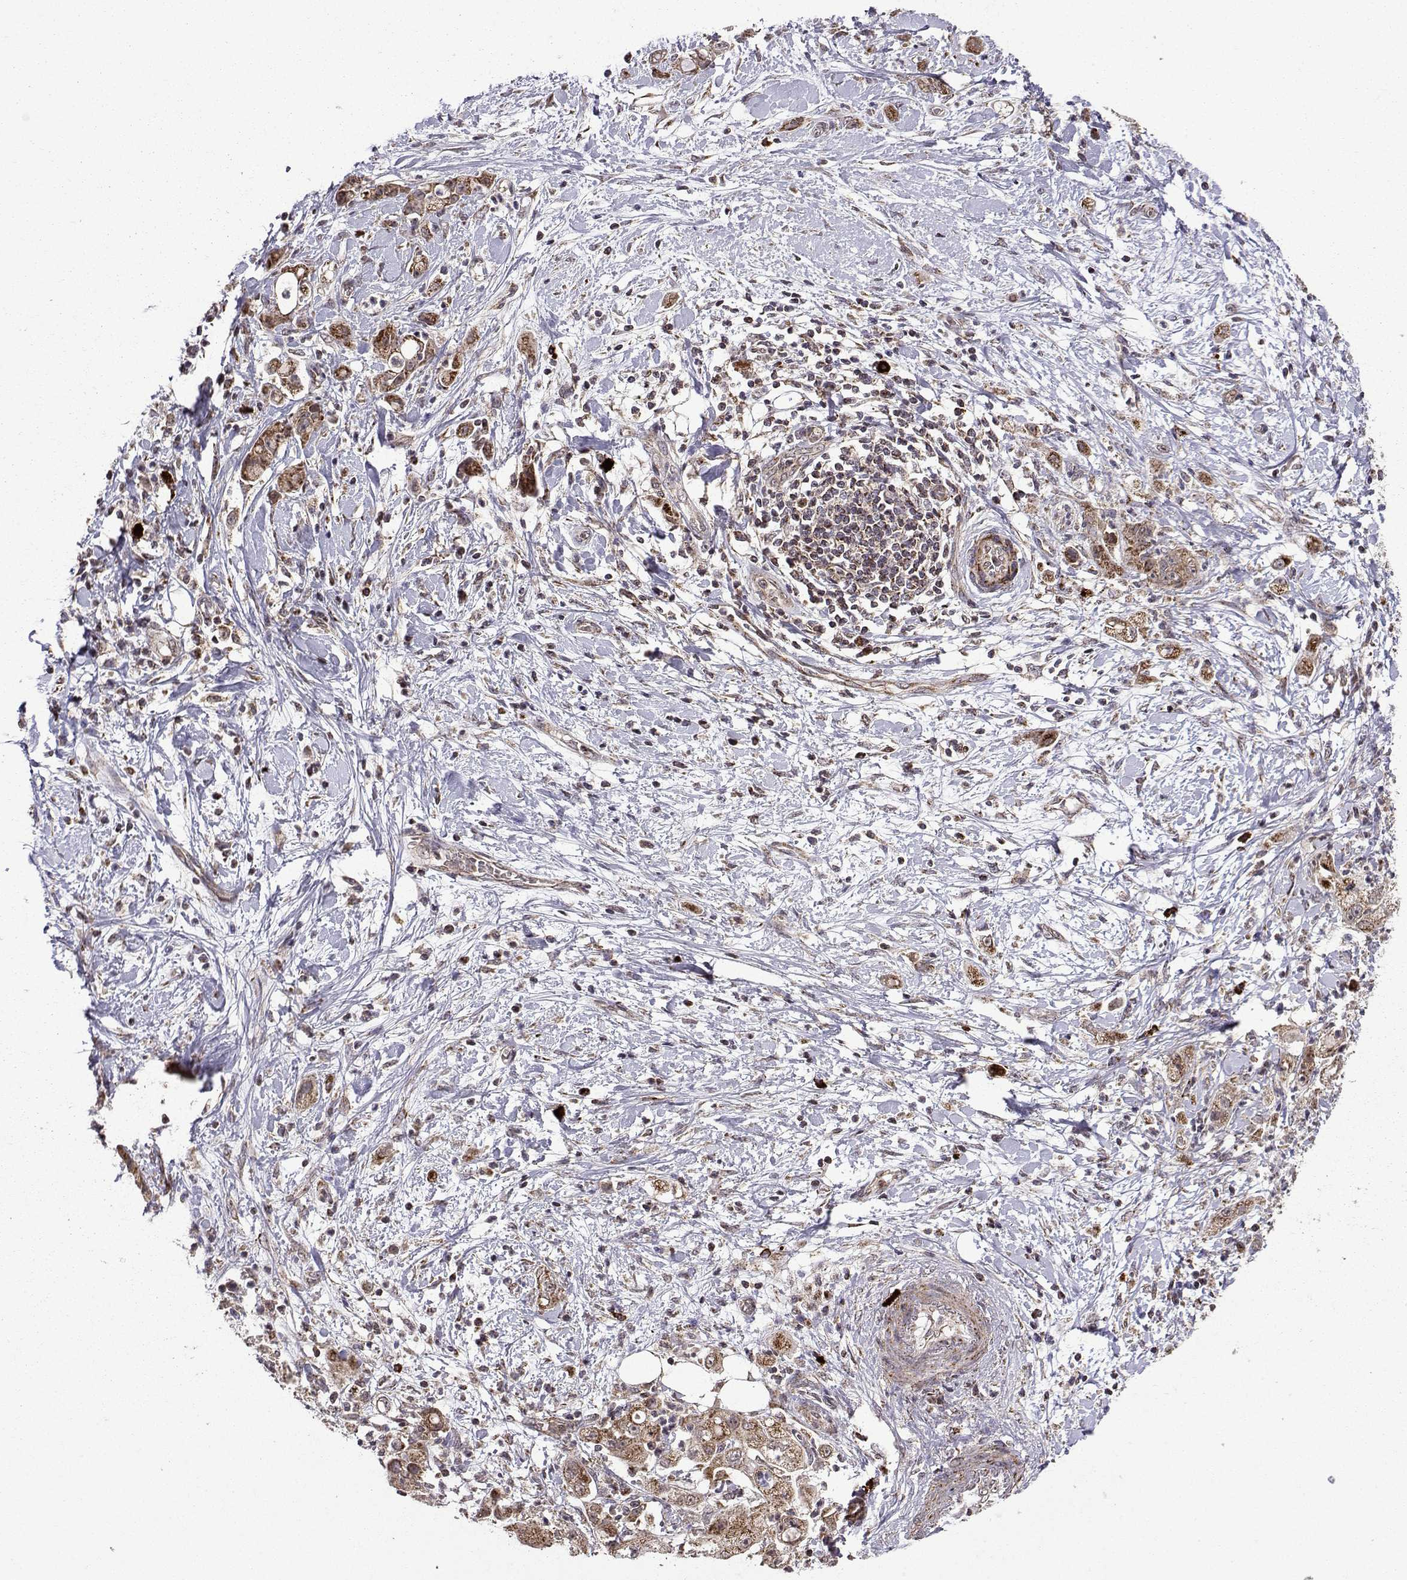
{"staining": {"intensity": "moderate", "quantity": "25%-75%", "location": "cytoplasmic/membranous"}, "tissue": "stomach cancer", "cell_type": "Tumor cells", "image_type": "cancer", "snomed": [{"axis": "morphology", "description": "Adenocarcinoma, NOS"}, {"axis": "topography", "description": "Stomach"}], "caption": "Protein analysis of stomach adenocarcinoma tissue displays moderate cytoplasmic/membranous expression in approximately 25%-75% of tumor cells.", "gene": "TAB2", "patient": {"sex": "male", "age": 58}}